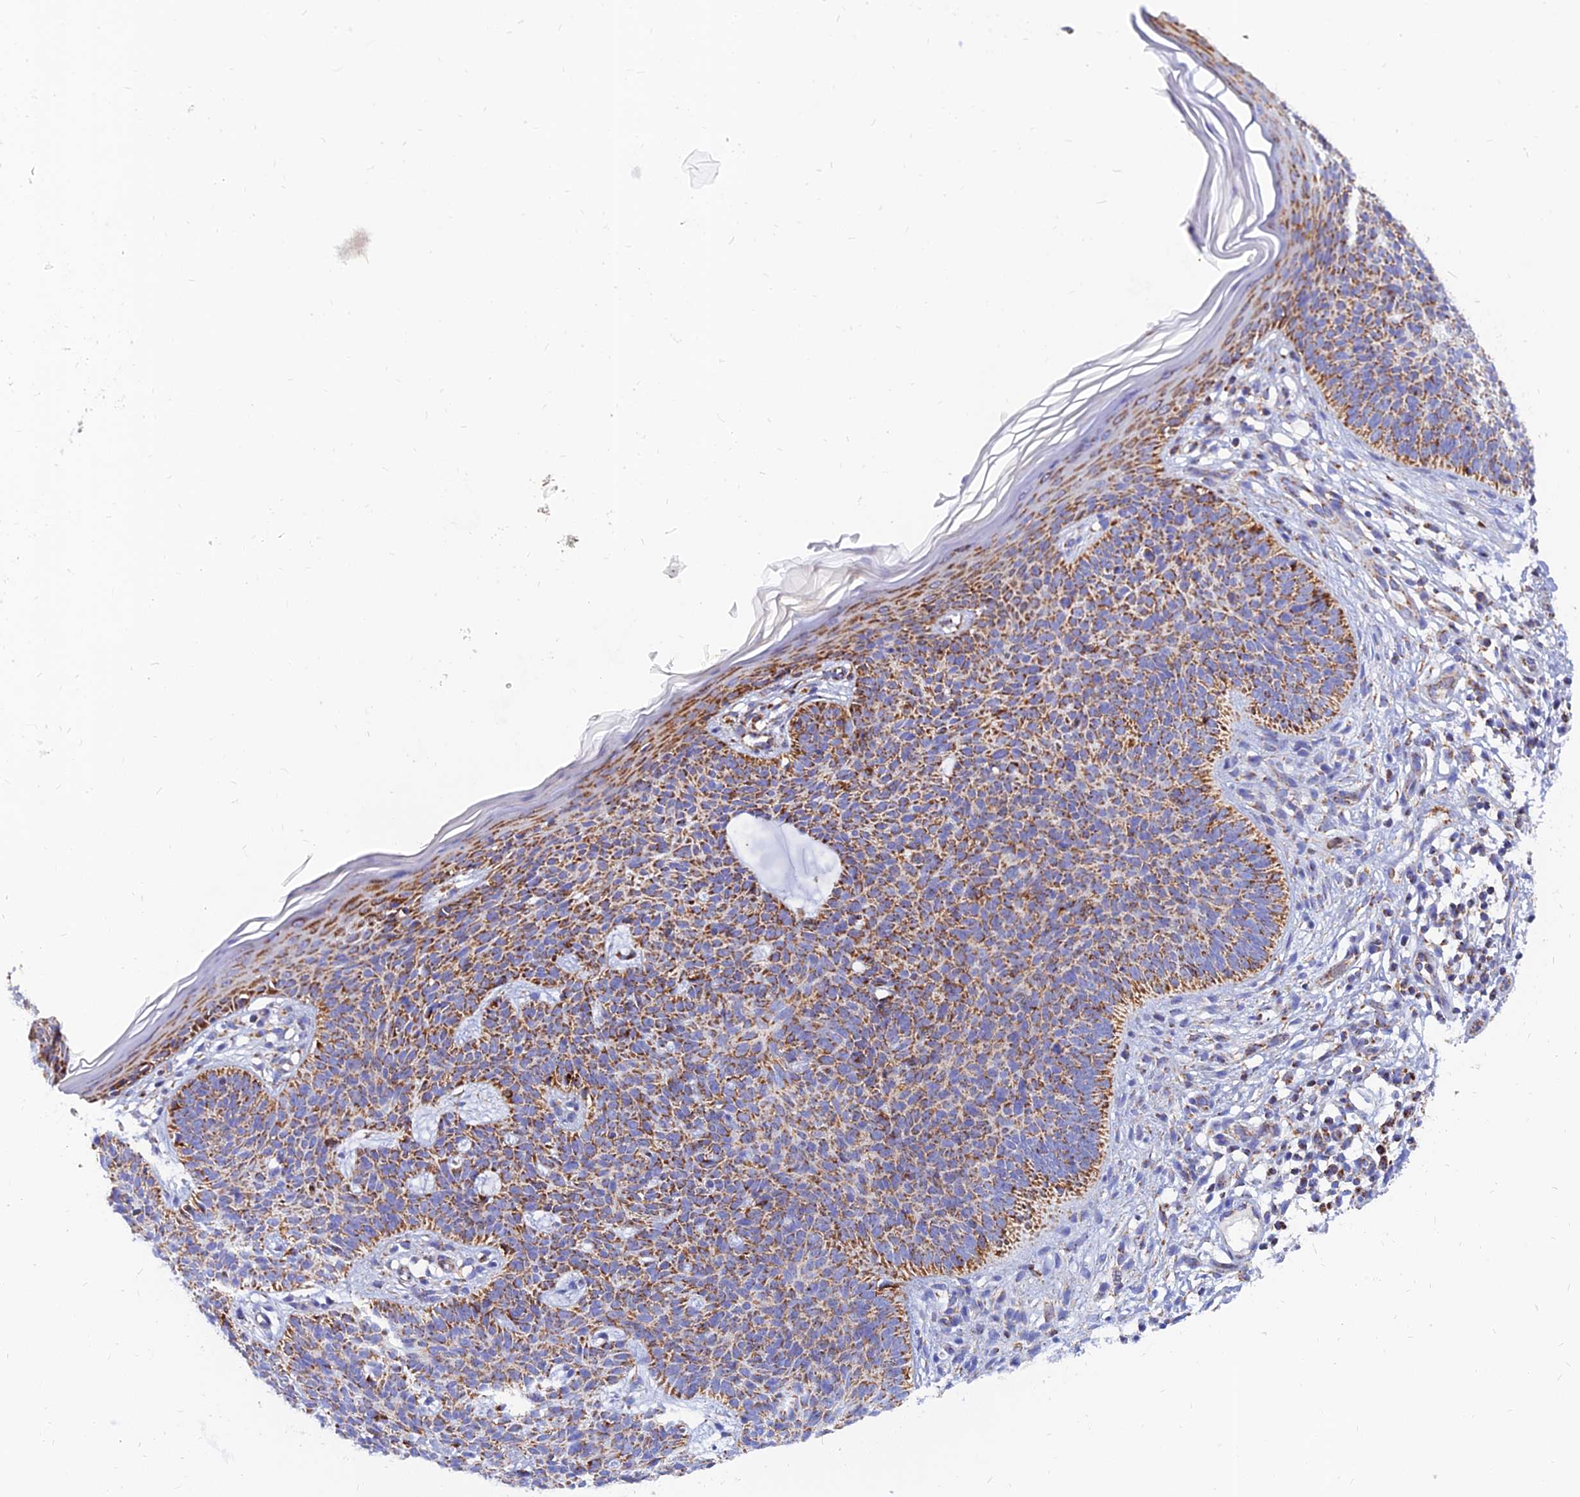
{"staining": {"intensity": "moderate", "quantity": ">75%", "location": "cytoplasmic/membranous"}, "tissue": "skin cancer", "cell_type": "Tumor cells", "image_type": "cancer", "snomed": [{"axis": "morphology", "description": "Basal cell carcinoma"}, {"axis": "topography", "description": "Skin"}], "caption": "Immunohistochemistry (IHC) image of neoplastic tissue: skin cancer (basal cell carcinoma) stained using immunohistochemistry (IHC) exhibits medium levels of moderate protein expression localized specifically in the cytoplasmic/membranous of tumor cells, appearing as a cytoplasmic/membranous brown color.", "gene": "NDUFB6", "patient": {"sex": "female", "age": 66}}